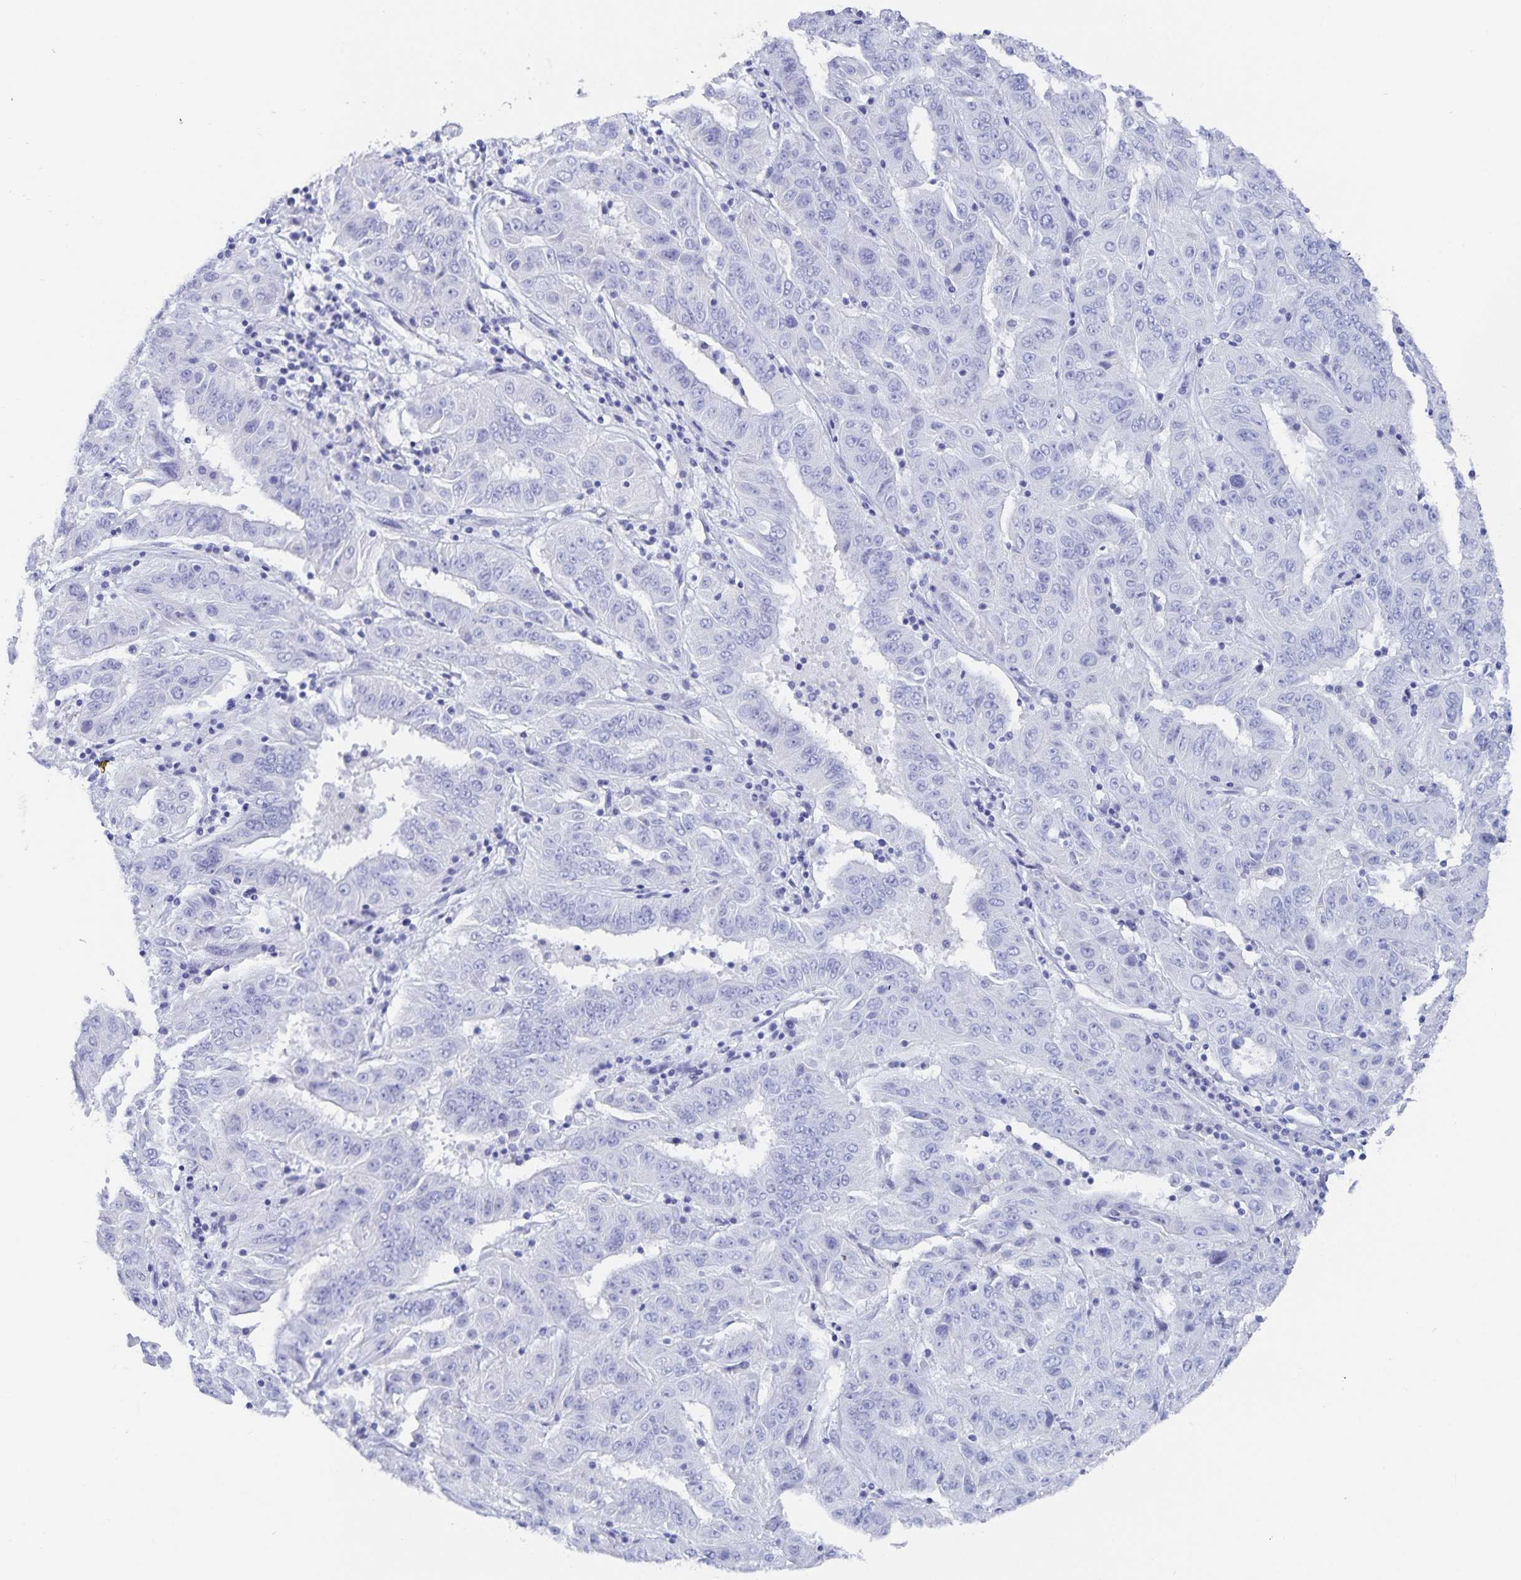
{"staining": {"intensity": "negative", "quantity": "none", "location": "none"}, "tissue": "pancreatic cancer", "cell_type": "Tumor cells", "image_type": "cancer", "snomed": [{"axis": "morphology", "description": "Adenocarcinoma, NOS"}, {"axis": "topography", "description": "Pancreas"}], "caption": "This is an IHC photomicrograph of pancreatic cancer. There is no expression in tumor cells.", "gene": "C19orf73", "patient": {"sex": "male", "age": 63}}